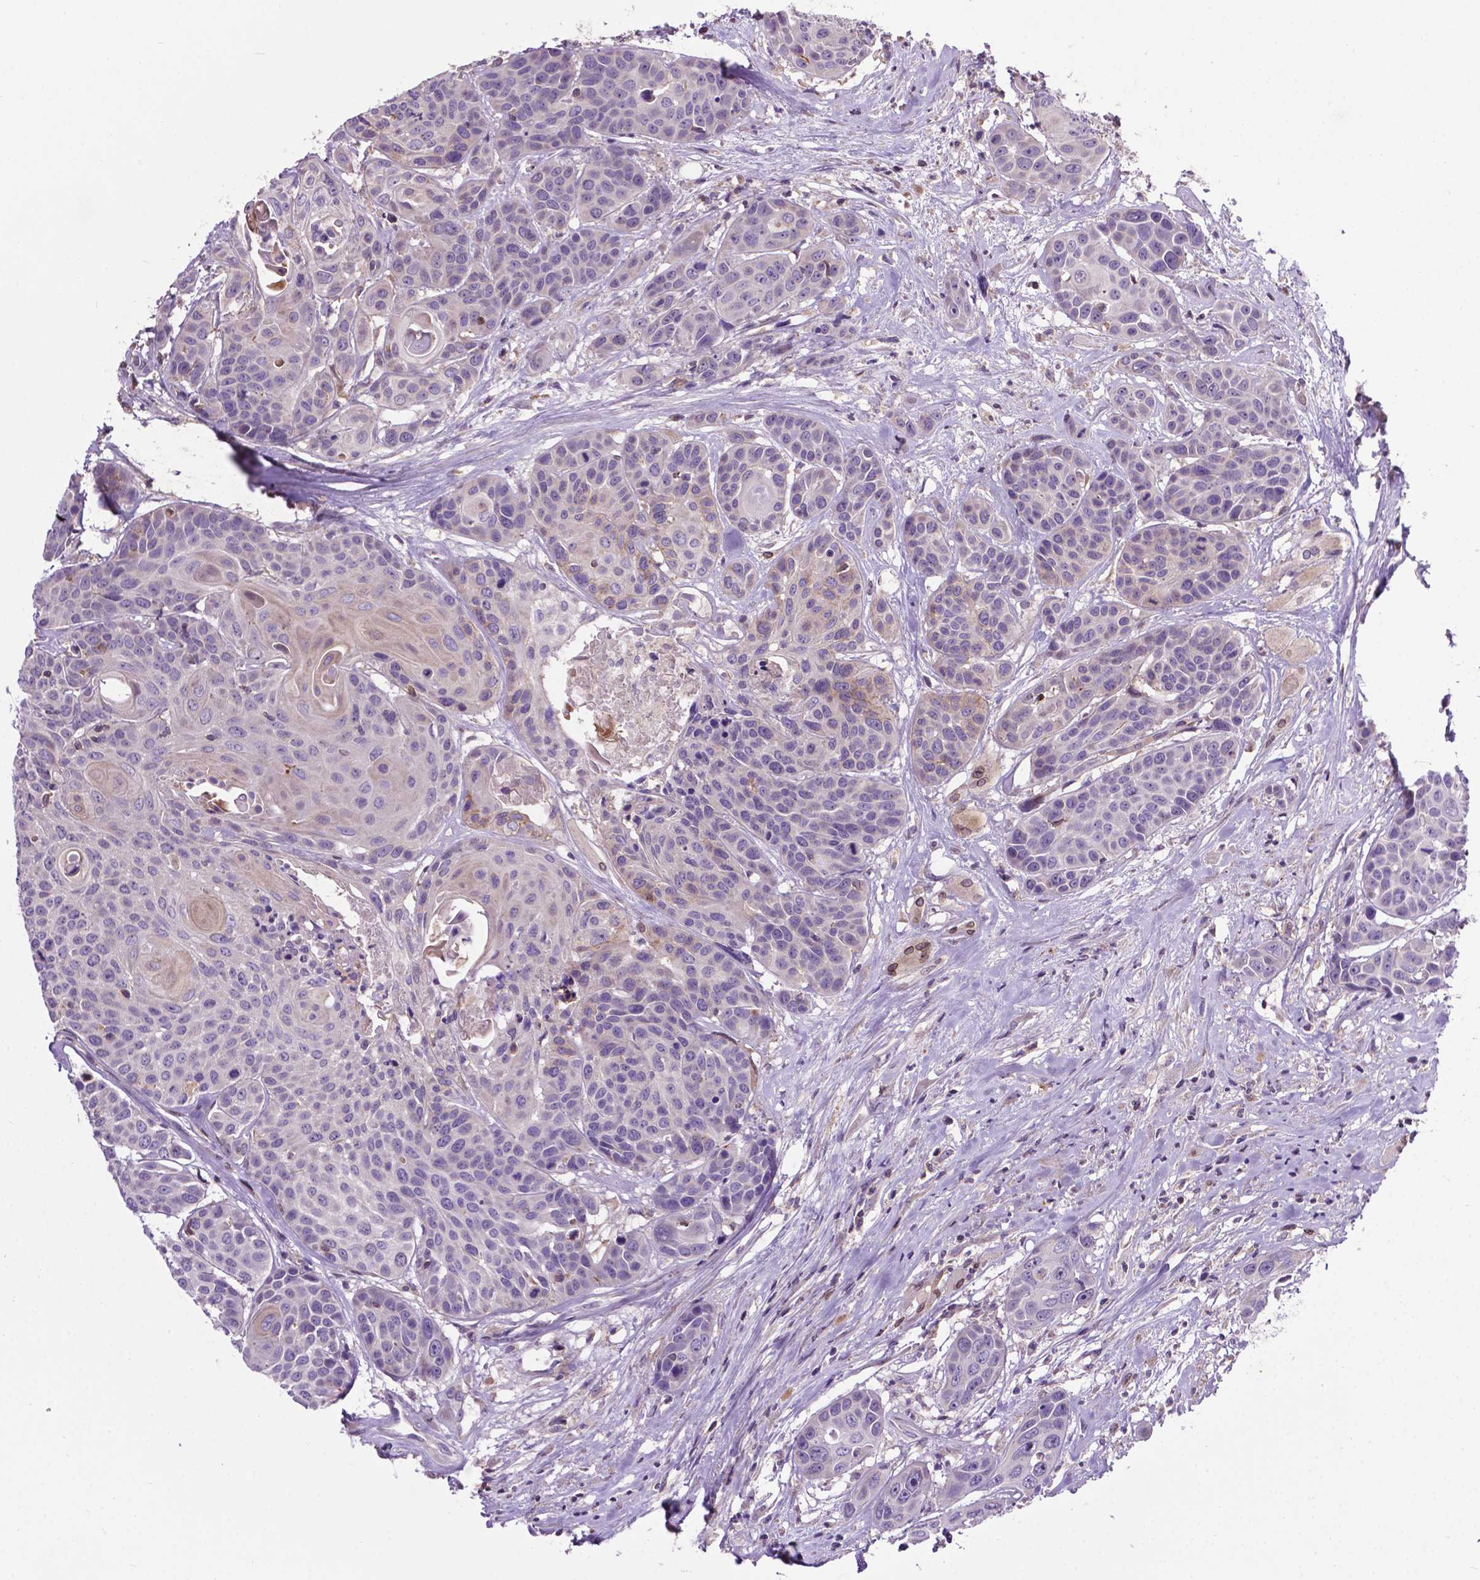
{"staining": {"intensity": "negative", "quantity": "none", "location": "none"}, "tissue": "head and neck cancer", "cell_type": "Tumor cells", "image_type": "cancer", "snomed": [{"axis": "morphology", "description": "Squamous cell carcinoma, NOS"}, {"axis": "topography", "description": "Oral tissue"}, {"axis": "topography", "description": "Head-Neck"}], "caption": "This is an immunohistochemistry (IHC) histopathology image of human head and neck cancer (squamous cell carcinoma). There is no staining in tumor cells.", "gene": "SPNS2", "patient": {"sex": "male", "age": 56}}